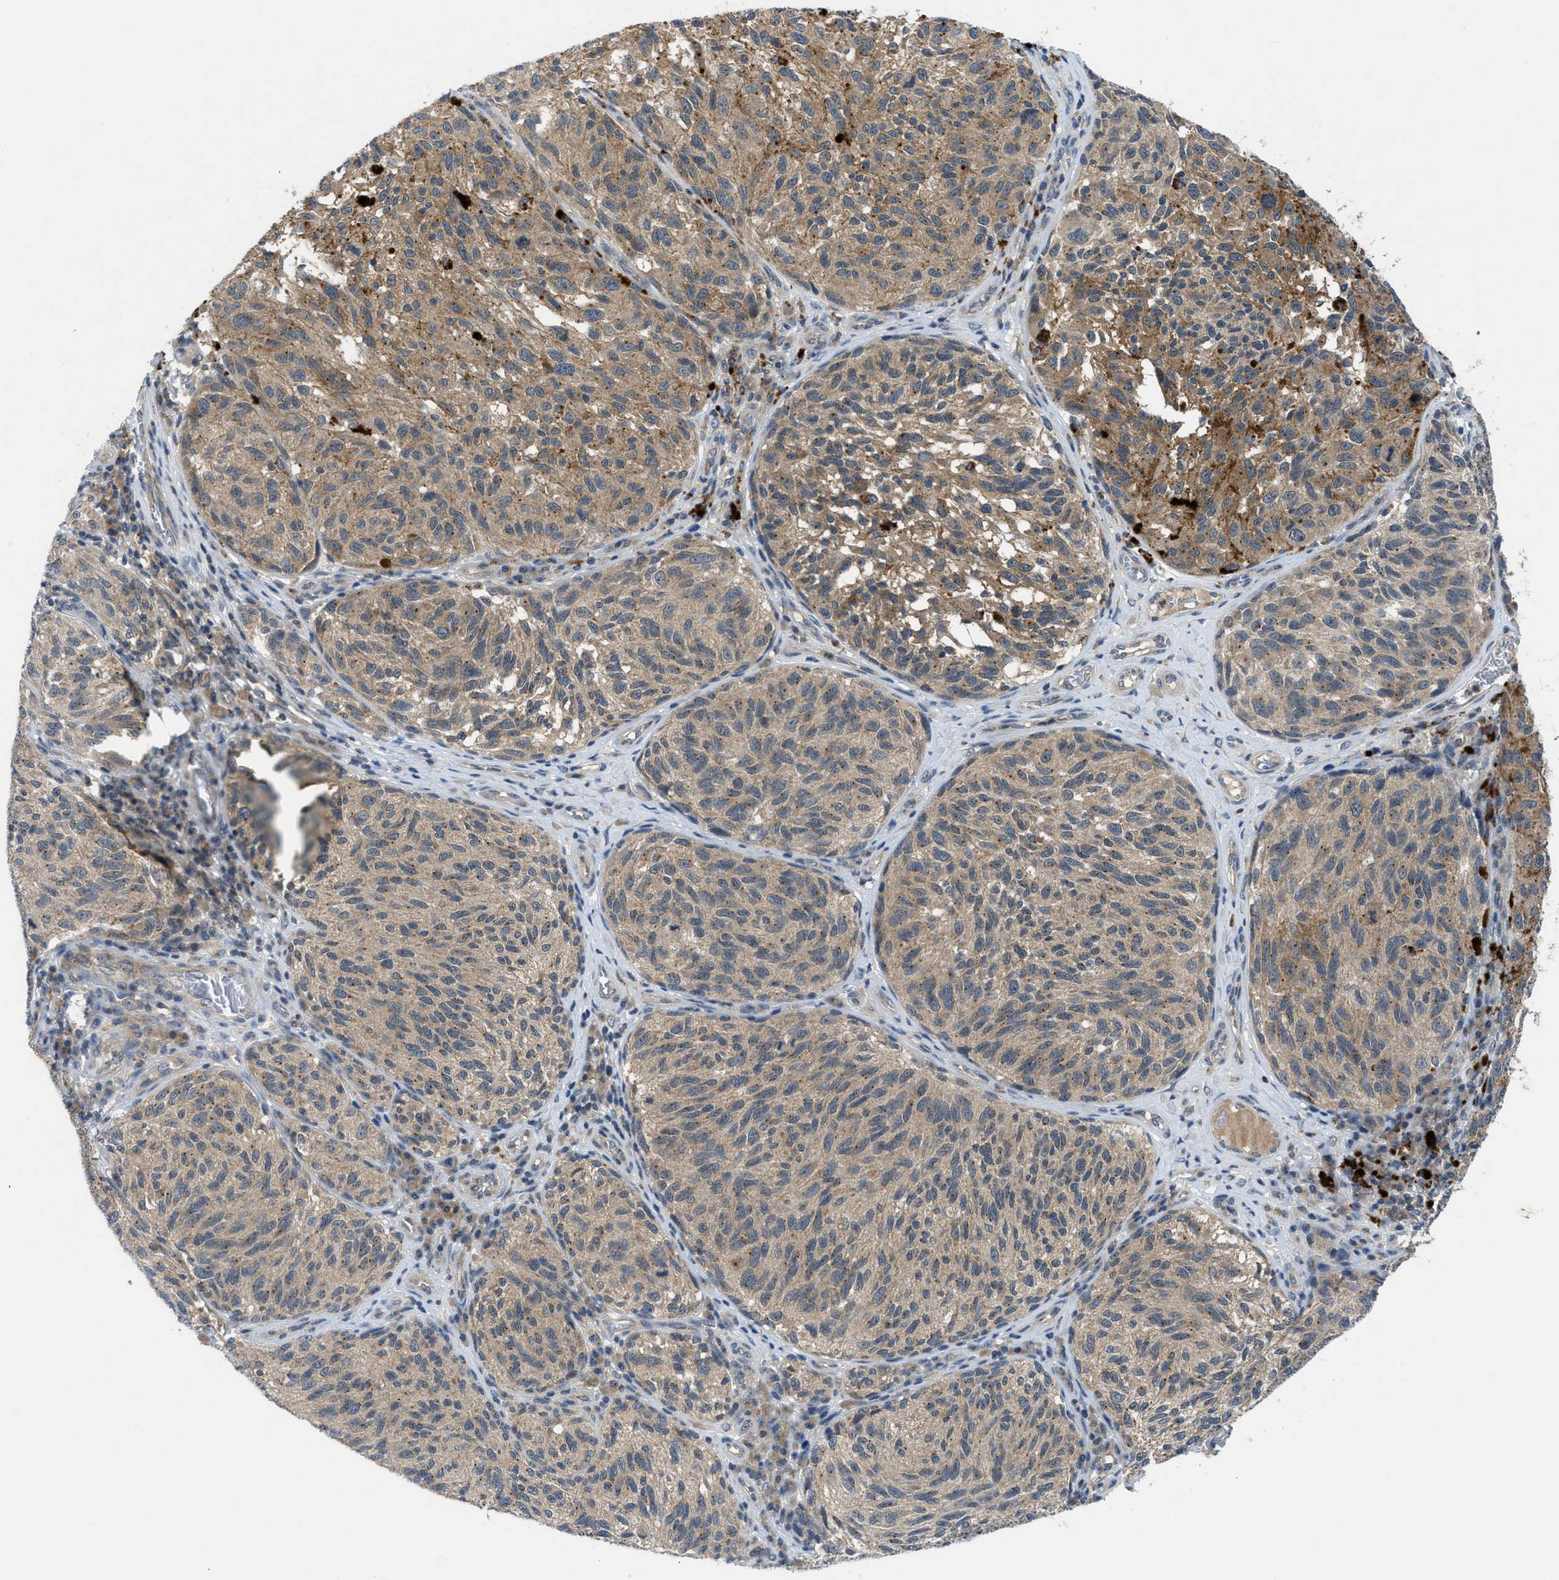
{"staining": {"intensity": "moderate", "quantity": ">75%", "location": "cytoplasmic/membranous"}, "tissue": "melanoma", "cell_type": "Tumor cells", "image_type": "cancer", "snomed": [{"axis": "morphology", "description": "Malignant melanoma, NOS"}, {"axis": "topography", "description": "Skin"}], "caption": "Melanoma stained with a protein marker displays moderate staining in tumor cells.", "gene": "PDE7A", "patient": {"sex": "female", "age": 73}}